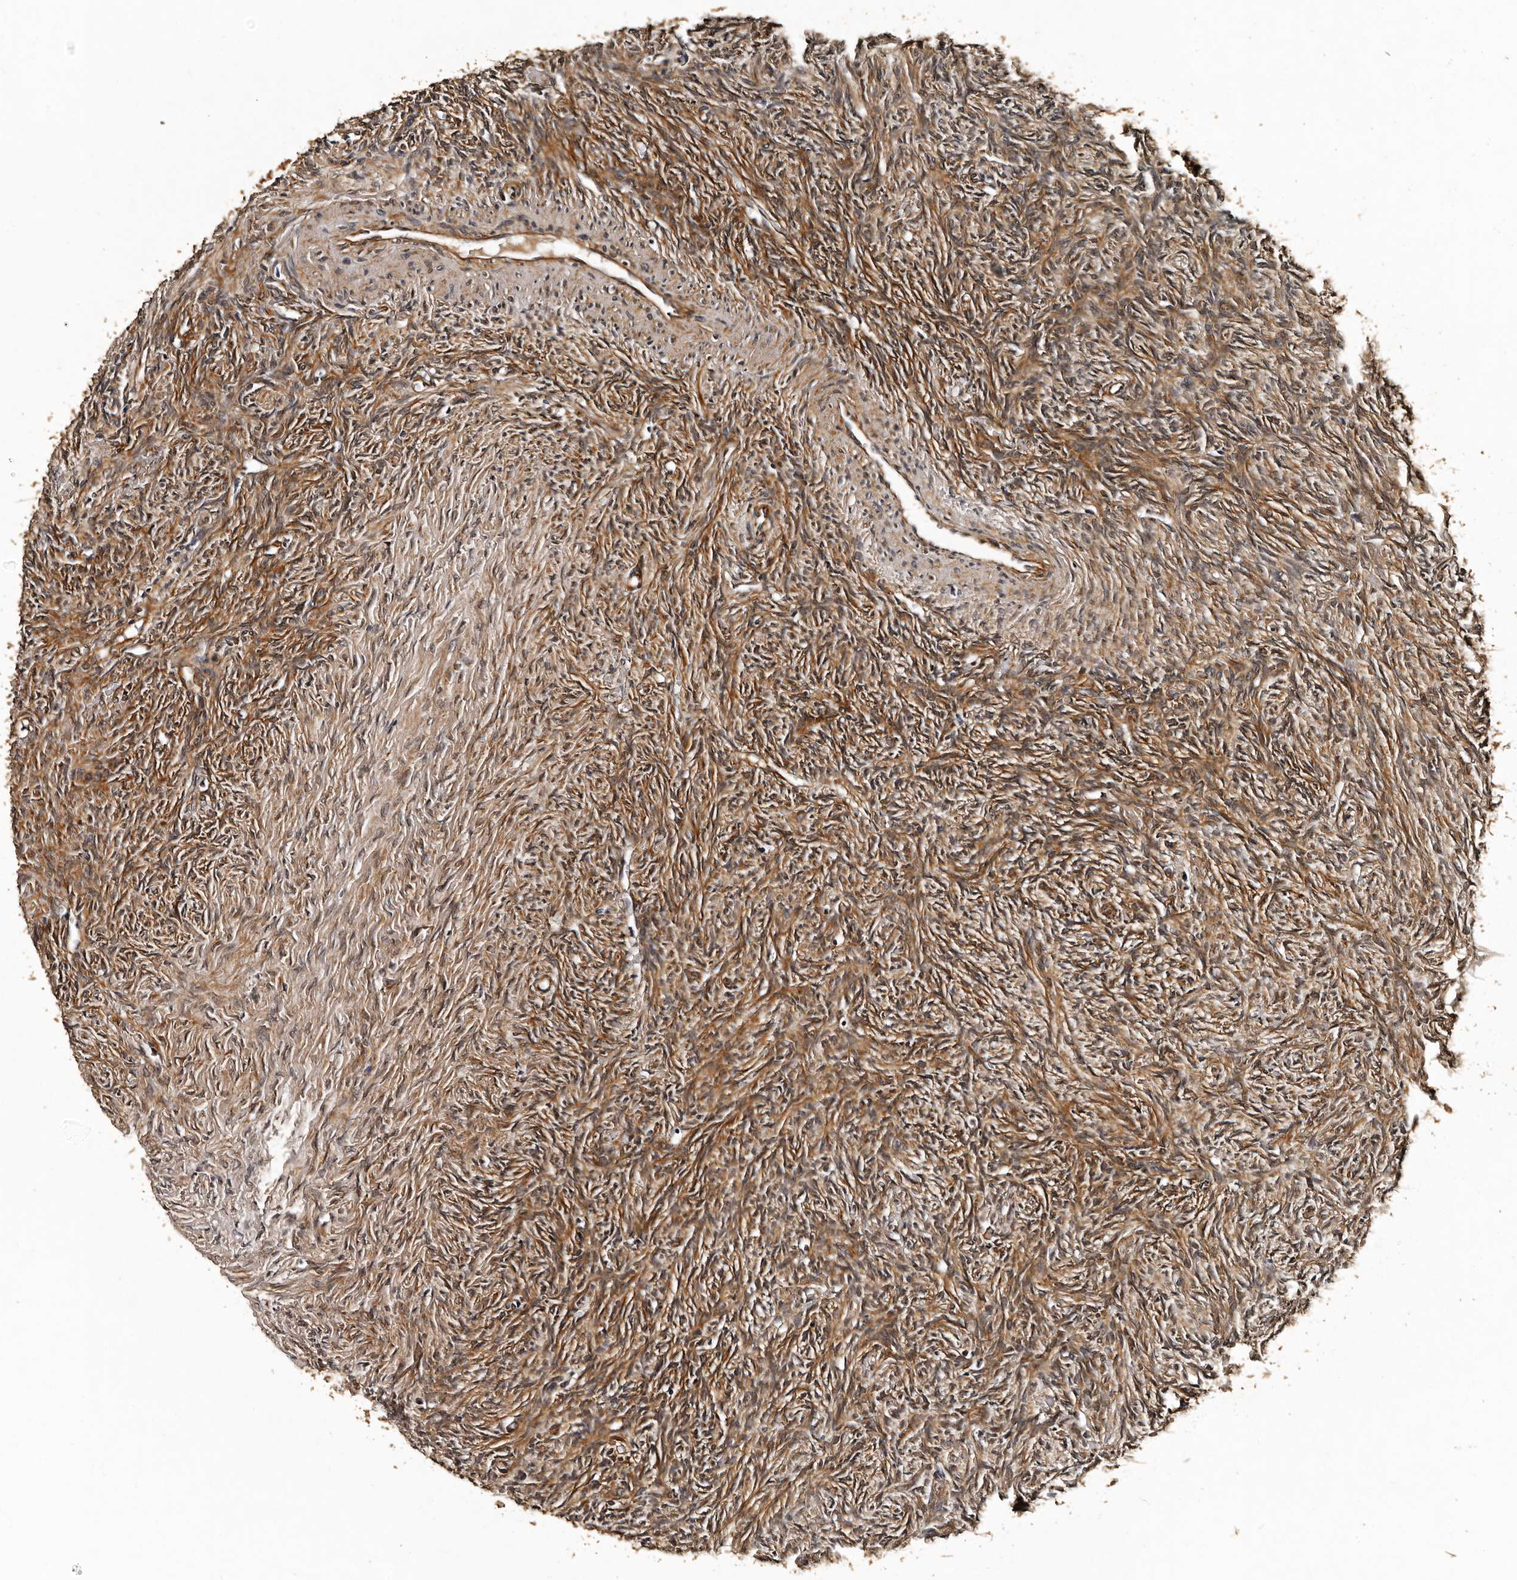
{"staining": {"intensity": "moderate", "quantity": ">75%", "location": "cytoplasmic/membranous"}, "tissue": "ovary", "cell_type": "Follicle cells", "image_type": "normal", "snomed": [{"axis": "morphology", "description": "Normal tissue, NOS"}, {"axis": "topography", "description": "Ovary"}], "caption": "Immunohistochemistry of normal ovary shows medium levels of moderate cytoplasmic/membranous staining in approximately >75% of follicle cells.", "gene": "CPNE3", "patient": {"sex": "female", "age": 41}}